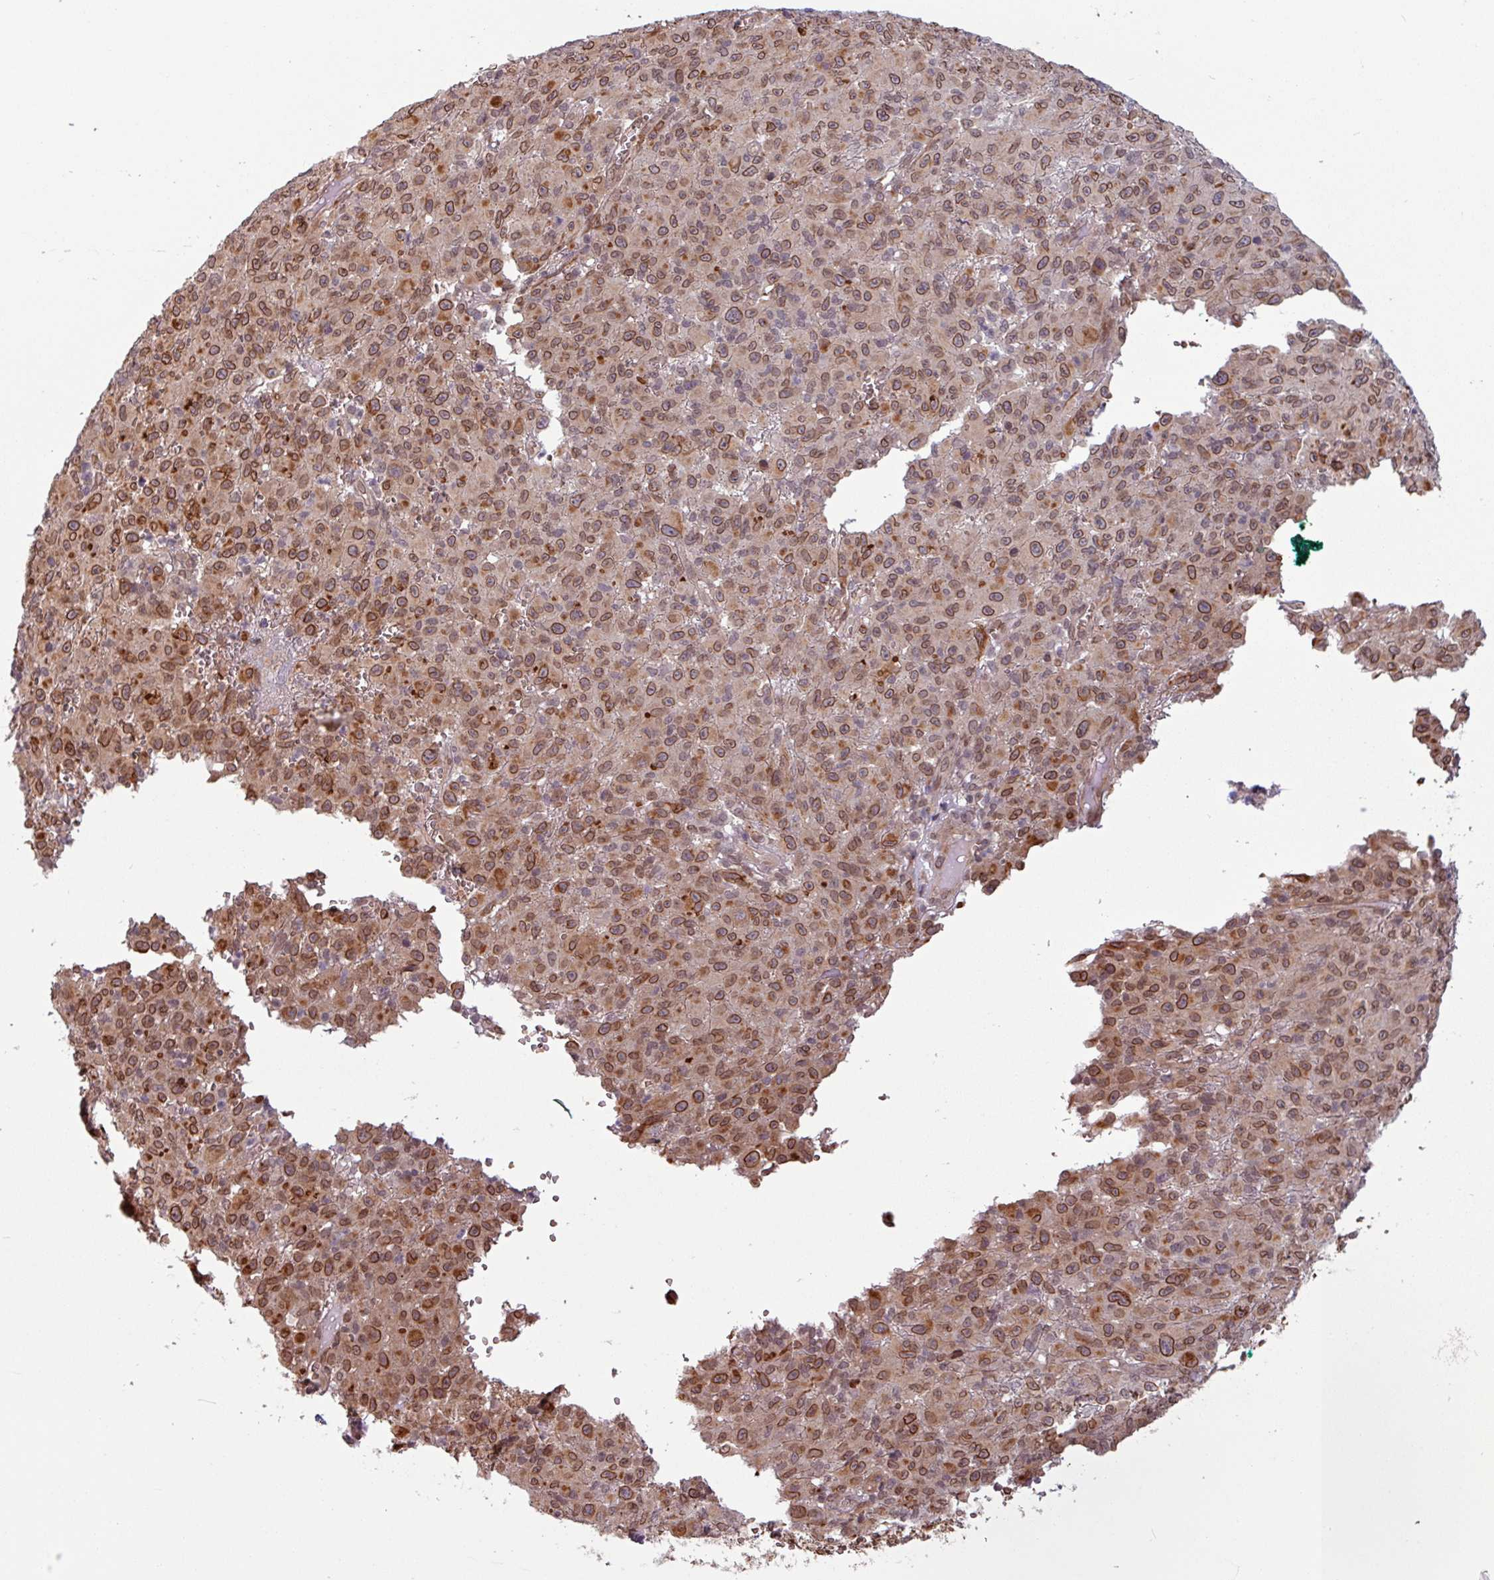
{"staining": {"intensity": "moderate", "quantity": ">75%", "location": "cytoplasmic/membranous,nuclear"}, "tissue": "melanoma", "cell_type": "Tumor cells", "image_type": "cancer", "snomed": [{"axis": "morphology", "description": "Malignant melanoma, NOS"}, {"axis": "topography", "description": "Skin"}], "caption": "Moderate cytoplasmic/membranous and nuclear staining for a protein is identified in about >75% of tumor cells of melanoma using immunohistochemistry.", "gene": "RBM4B", "patient": {"sex": "male", "age": 46}}